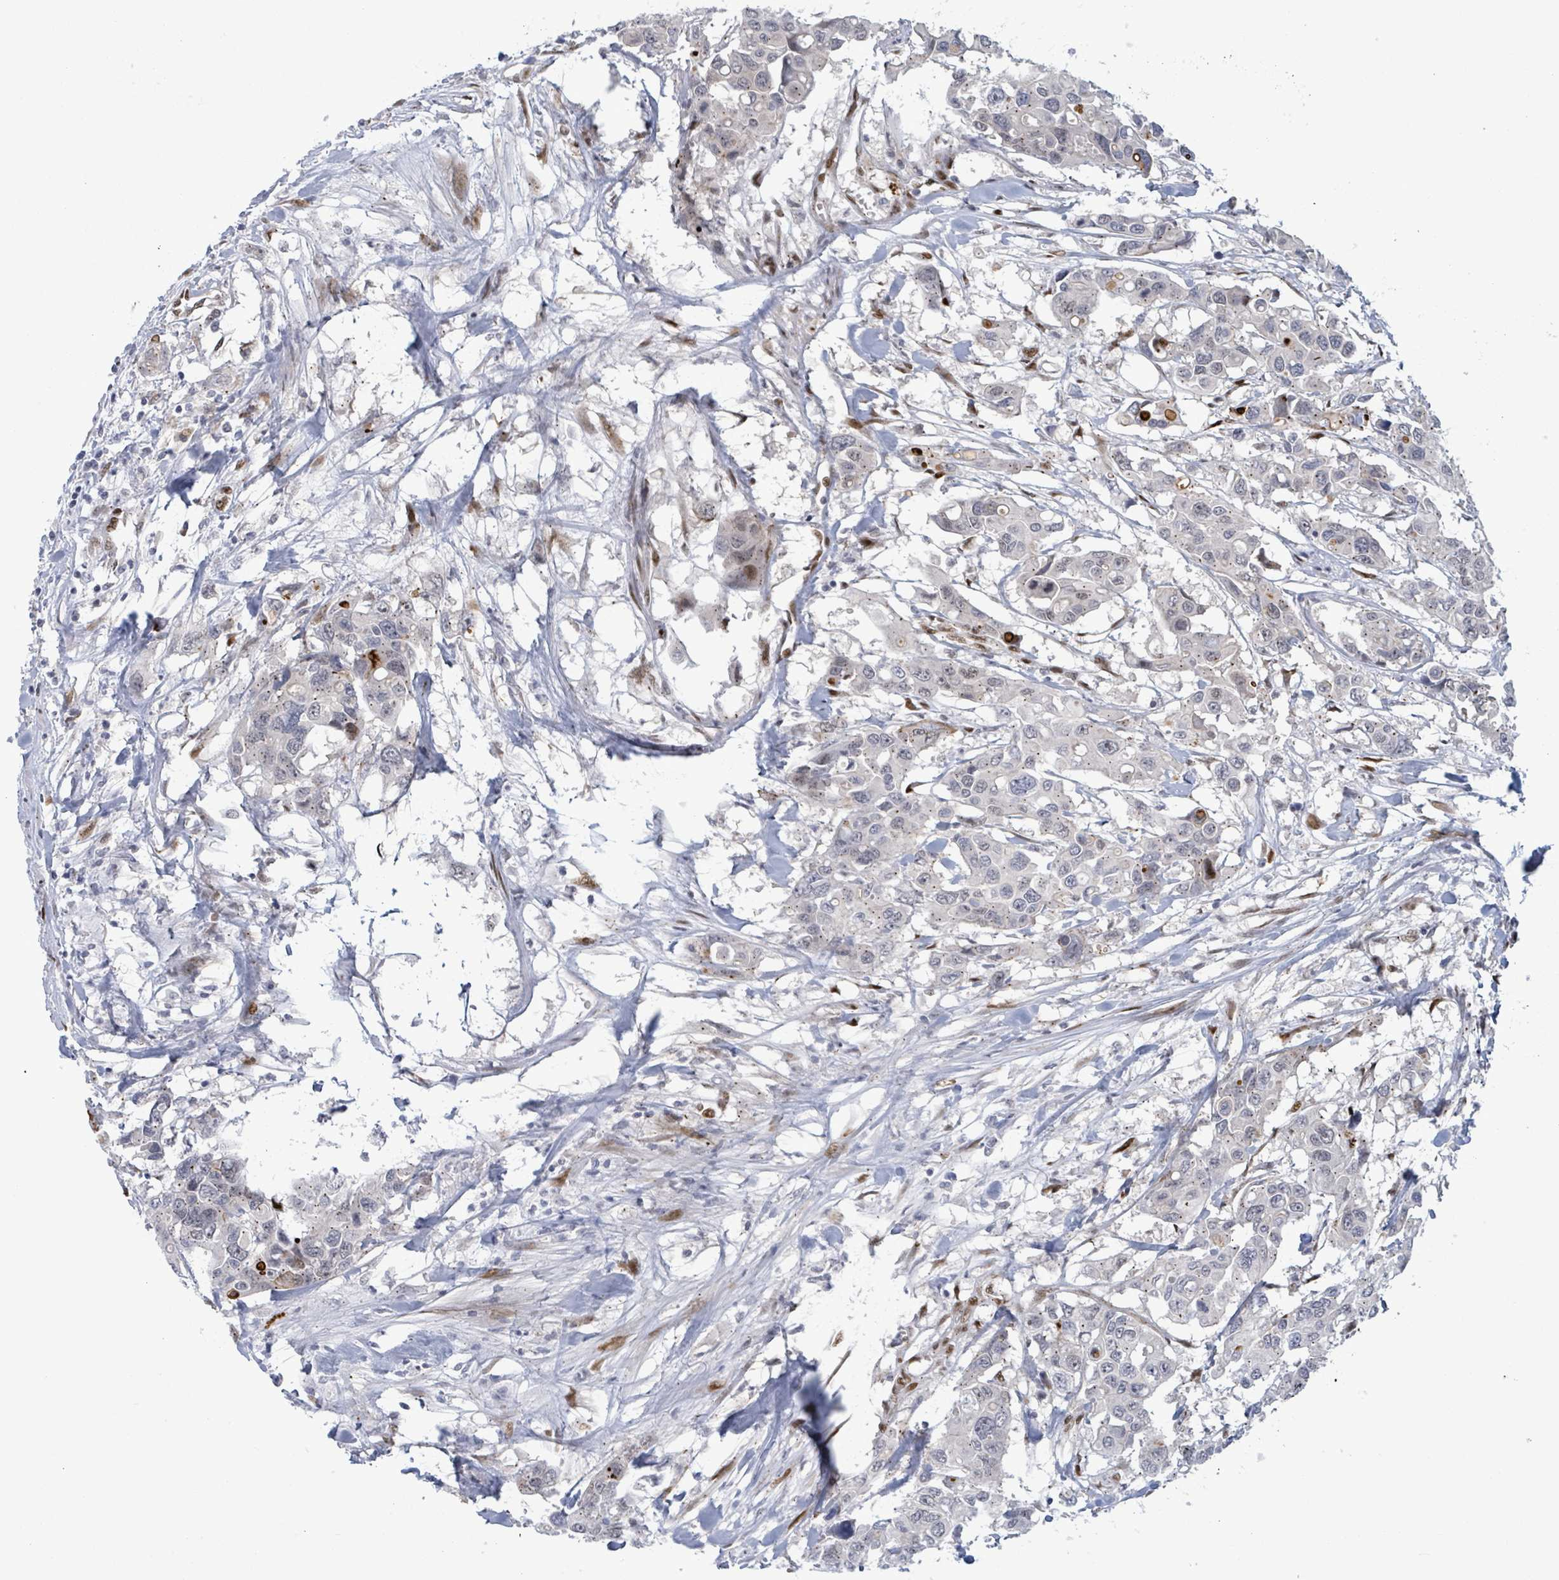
{"staining": {"intensity": "negative", "quantity": "none", "location": "none"}, "tissue": "colorectal cancer", "cell_type": "Tumor cells", "image_type": "cancer", "snomed": [{"axis": "morphology", "description": "Adenocarcinoma, NOS"}, {"axis": "topography", "description": "Colon"}], "caption": "The photomicrograph exhibits no significant positivity in tumor cells of colorectal adenocarcinoma.", "gene": "TUSC1", "patient": {"sex": "male", "age": 77}}